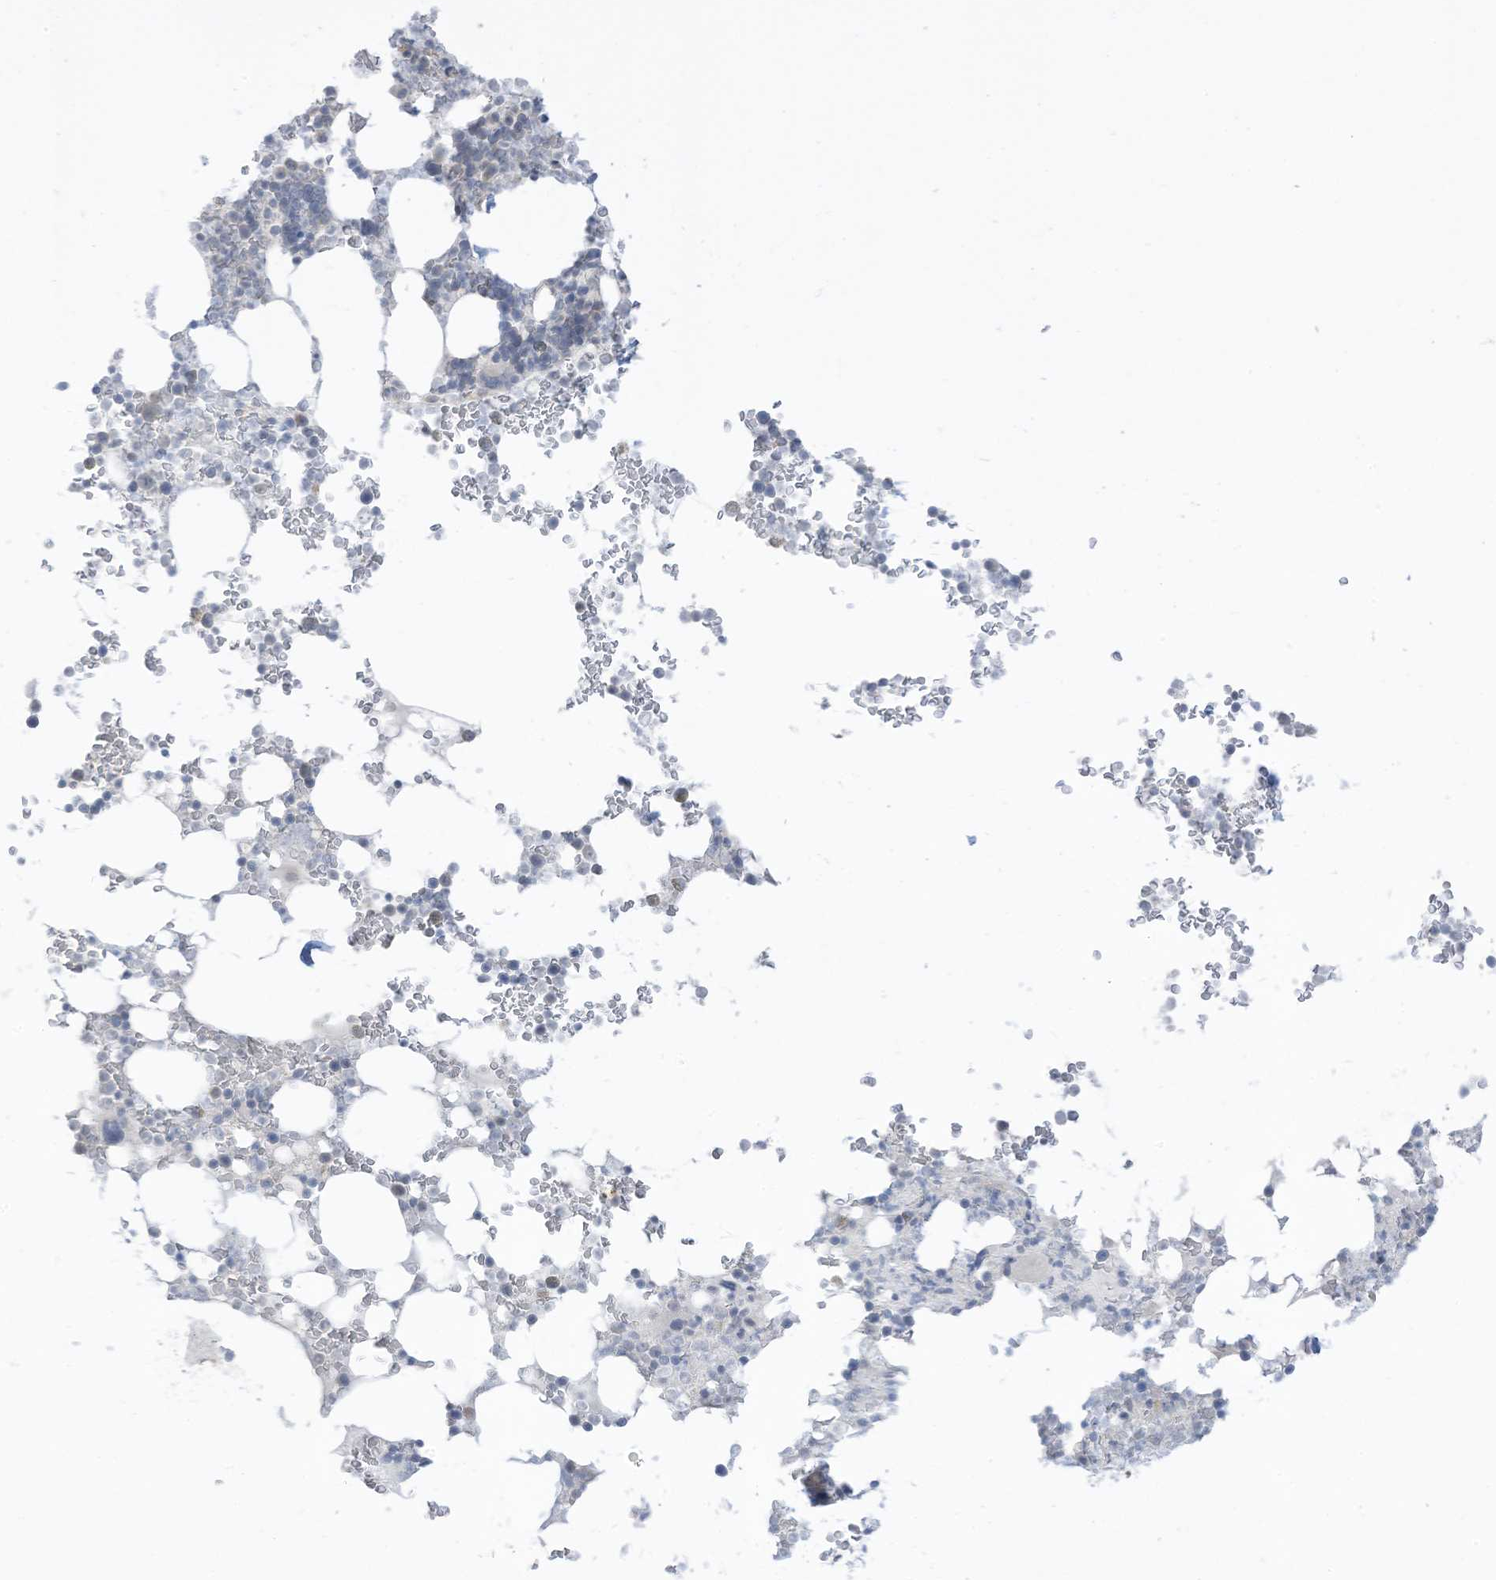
{"staining": {"intensity": "negative", "quantity": "none", "location": "none"}, "tissue": "bone marrow", "cell_type": "Hematopoietic cells", "image_type": "normal", "snomed": [{"axis": "morphology", "description": "Normal tissue, NOS"}, {"axis": "topography", "description": "Bone marrow"}], "caption": "IHC micrograph of normal bone marrow: human bone marrow stained with DAB exhibits no significant protein expression in hematopoietic cells. (Stains: DAB IHC with hematoxylin counter stain, Microscopy: brightfield microscopy at high magnification).", "gene": "ASPRV1", "patient": {"sex": "male", "age": 58}}